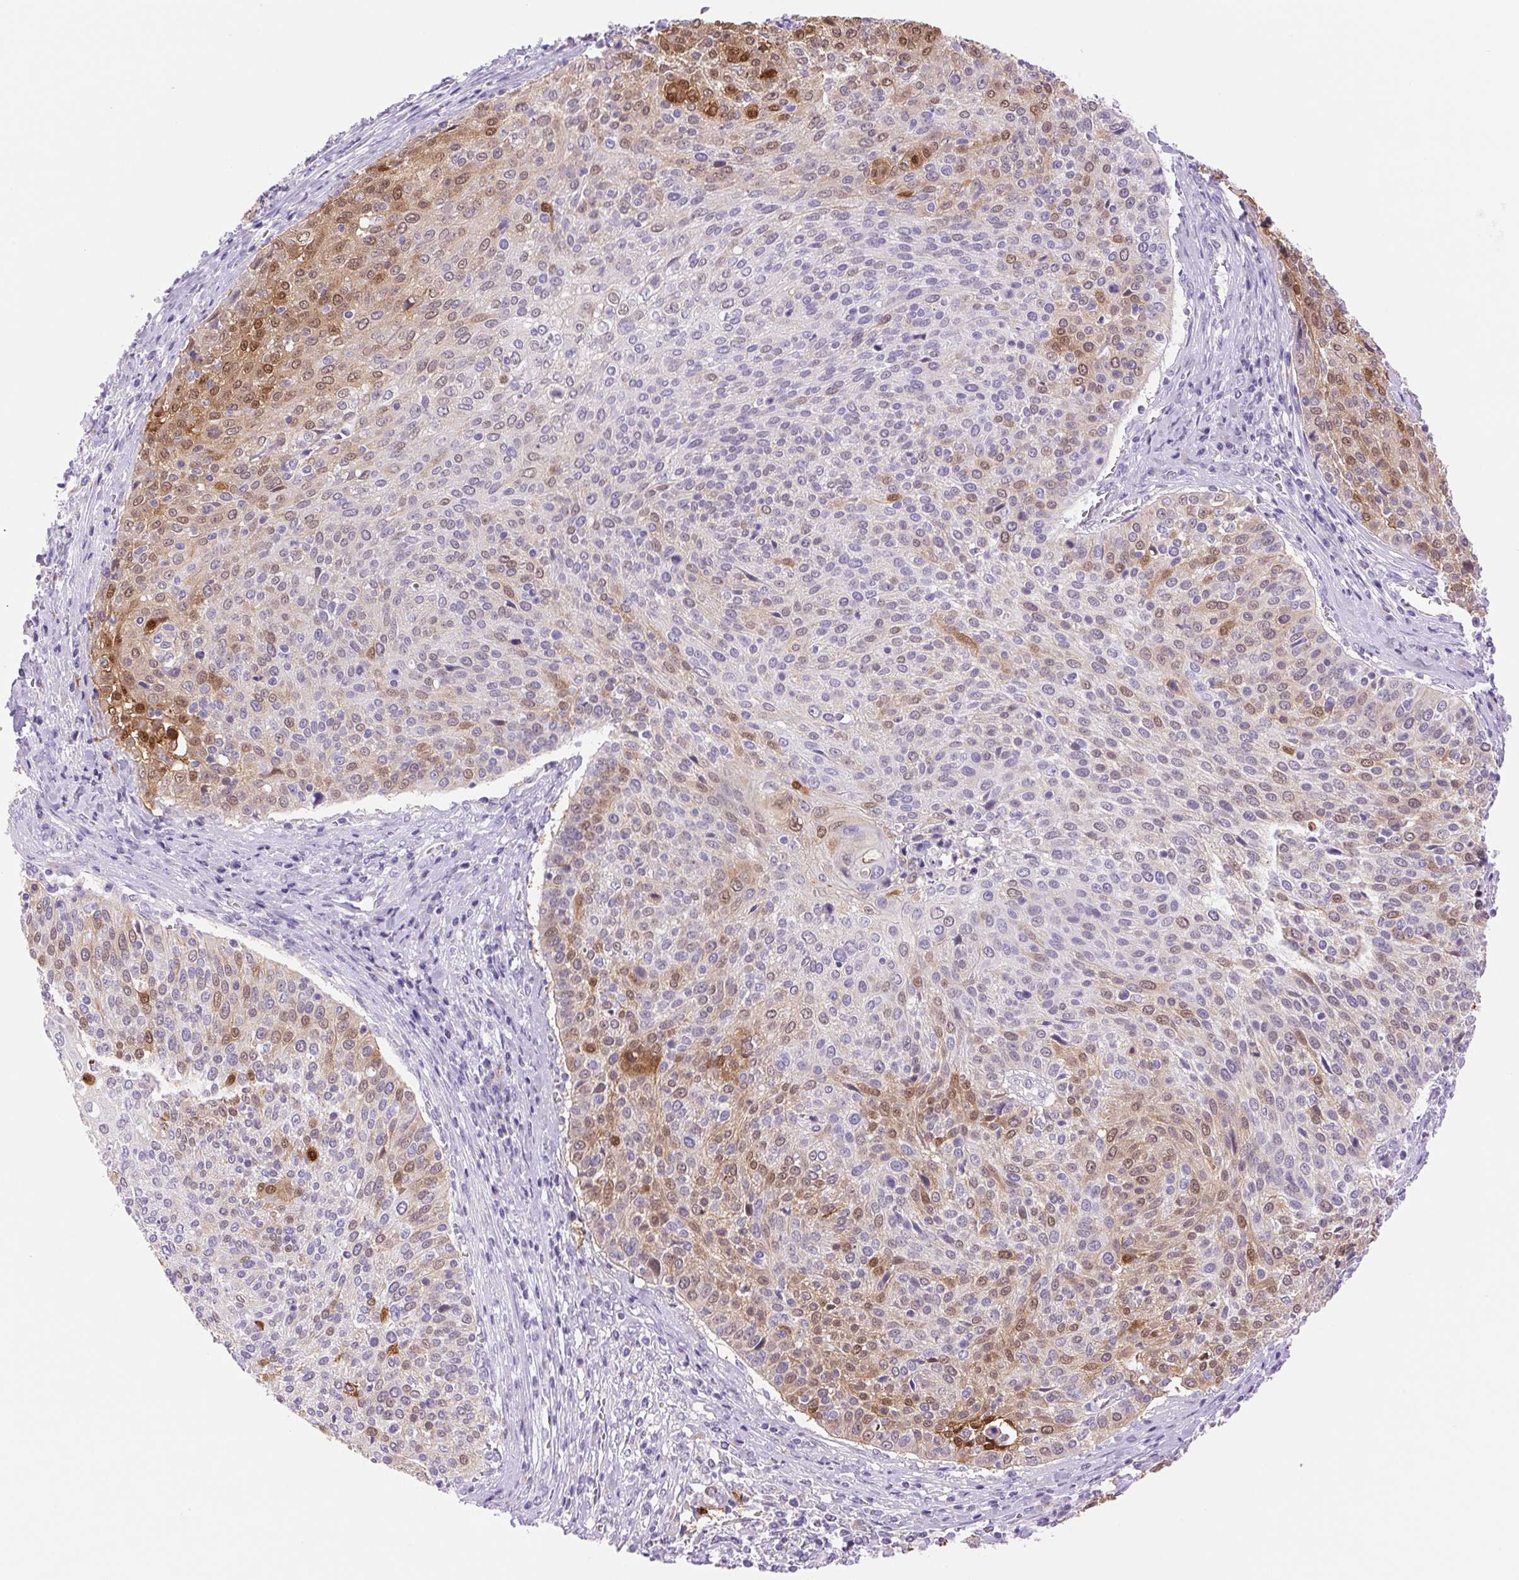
{"staining": {"intensity": "moderate", "quantity": "<25%", "location": "nuclear"}, "tissue": "cervical cancer", "cell_type": "Tumor cells", "image_type": "cancer", "snomed": [{"axis": "morphology", "description": "Squamous cell carcinoma, NOS"}, {"axis": "topography", "description": "Cervix"}], "caption": "Immunohistochemistry (IHC) micrograph of human cervical cancer (squamous cell carcinoma) stained for a protein (brown), which reveals low levels of moderate nuclear expression in approximately <25% of tumor cells.", "gene": "SERPINB3", "patient": {"sex": "female", "age": 31}}